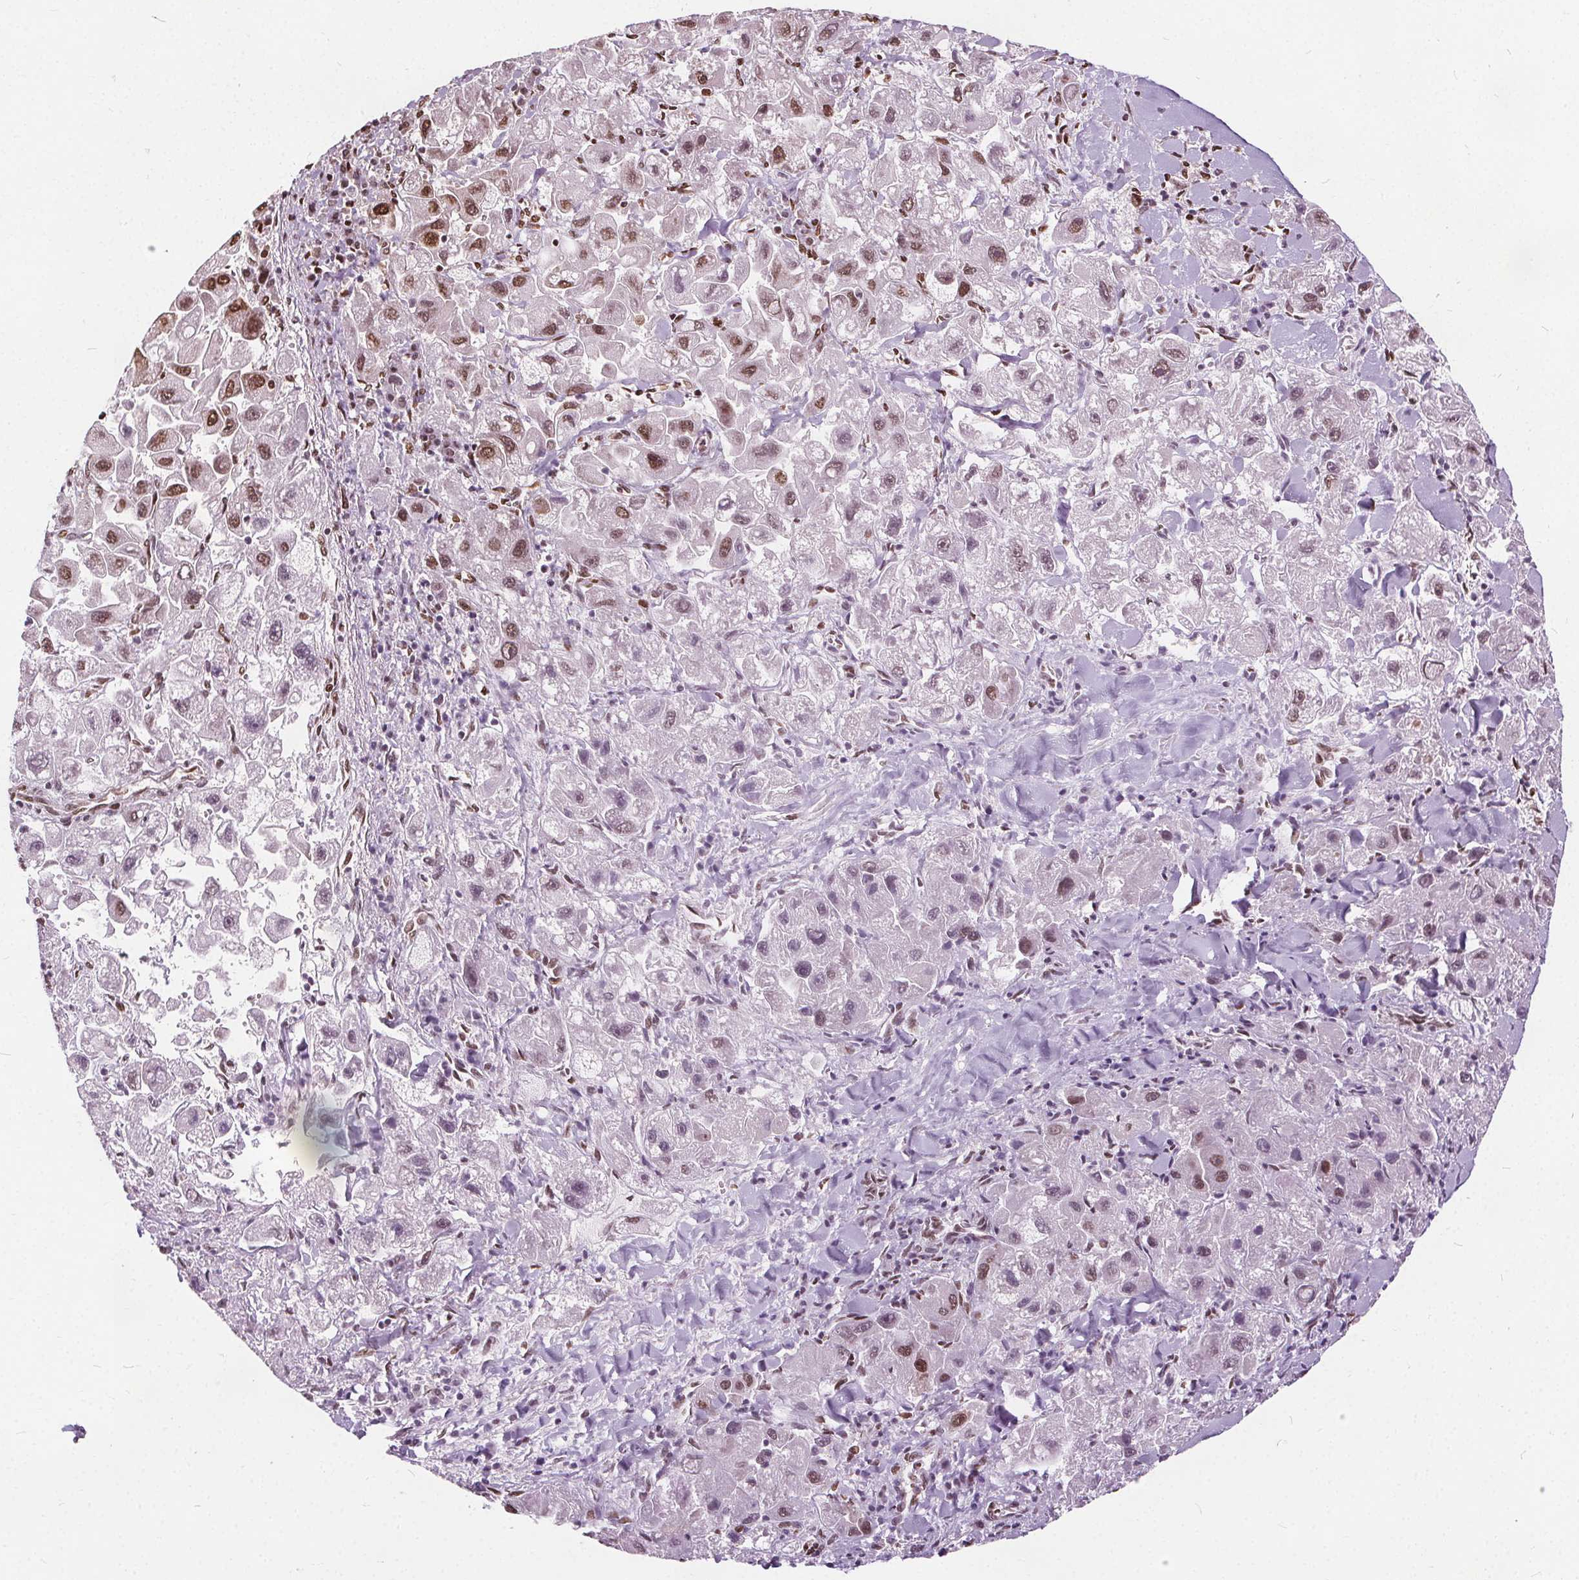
{"staining": {"intensity": "moderate", "quantity": "25%-75%", "location": "nuclear"}, "tissue": "liver cancer", "cell_type": "Tumor cells", "image_type": "cancer", "snomed": [{"axis": "morphology", "description": "Carcinoma, Hepatocellular, NOS"}, {"axis": "topography", "description": "Liver"}], "caption": "A histopathology image showing moderate nuclear staining in about 25%-75% of tumor cells in hepatocellular carcinoma (liver), as visualized by brown immunohistochemical staining.", "gene": "ISLR2", "patient": {"sex": "male", "age": 24}}